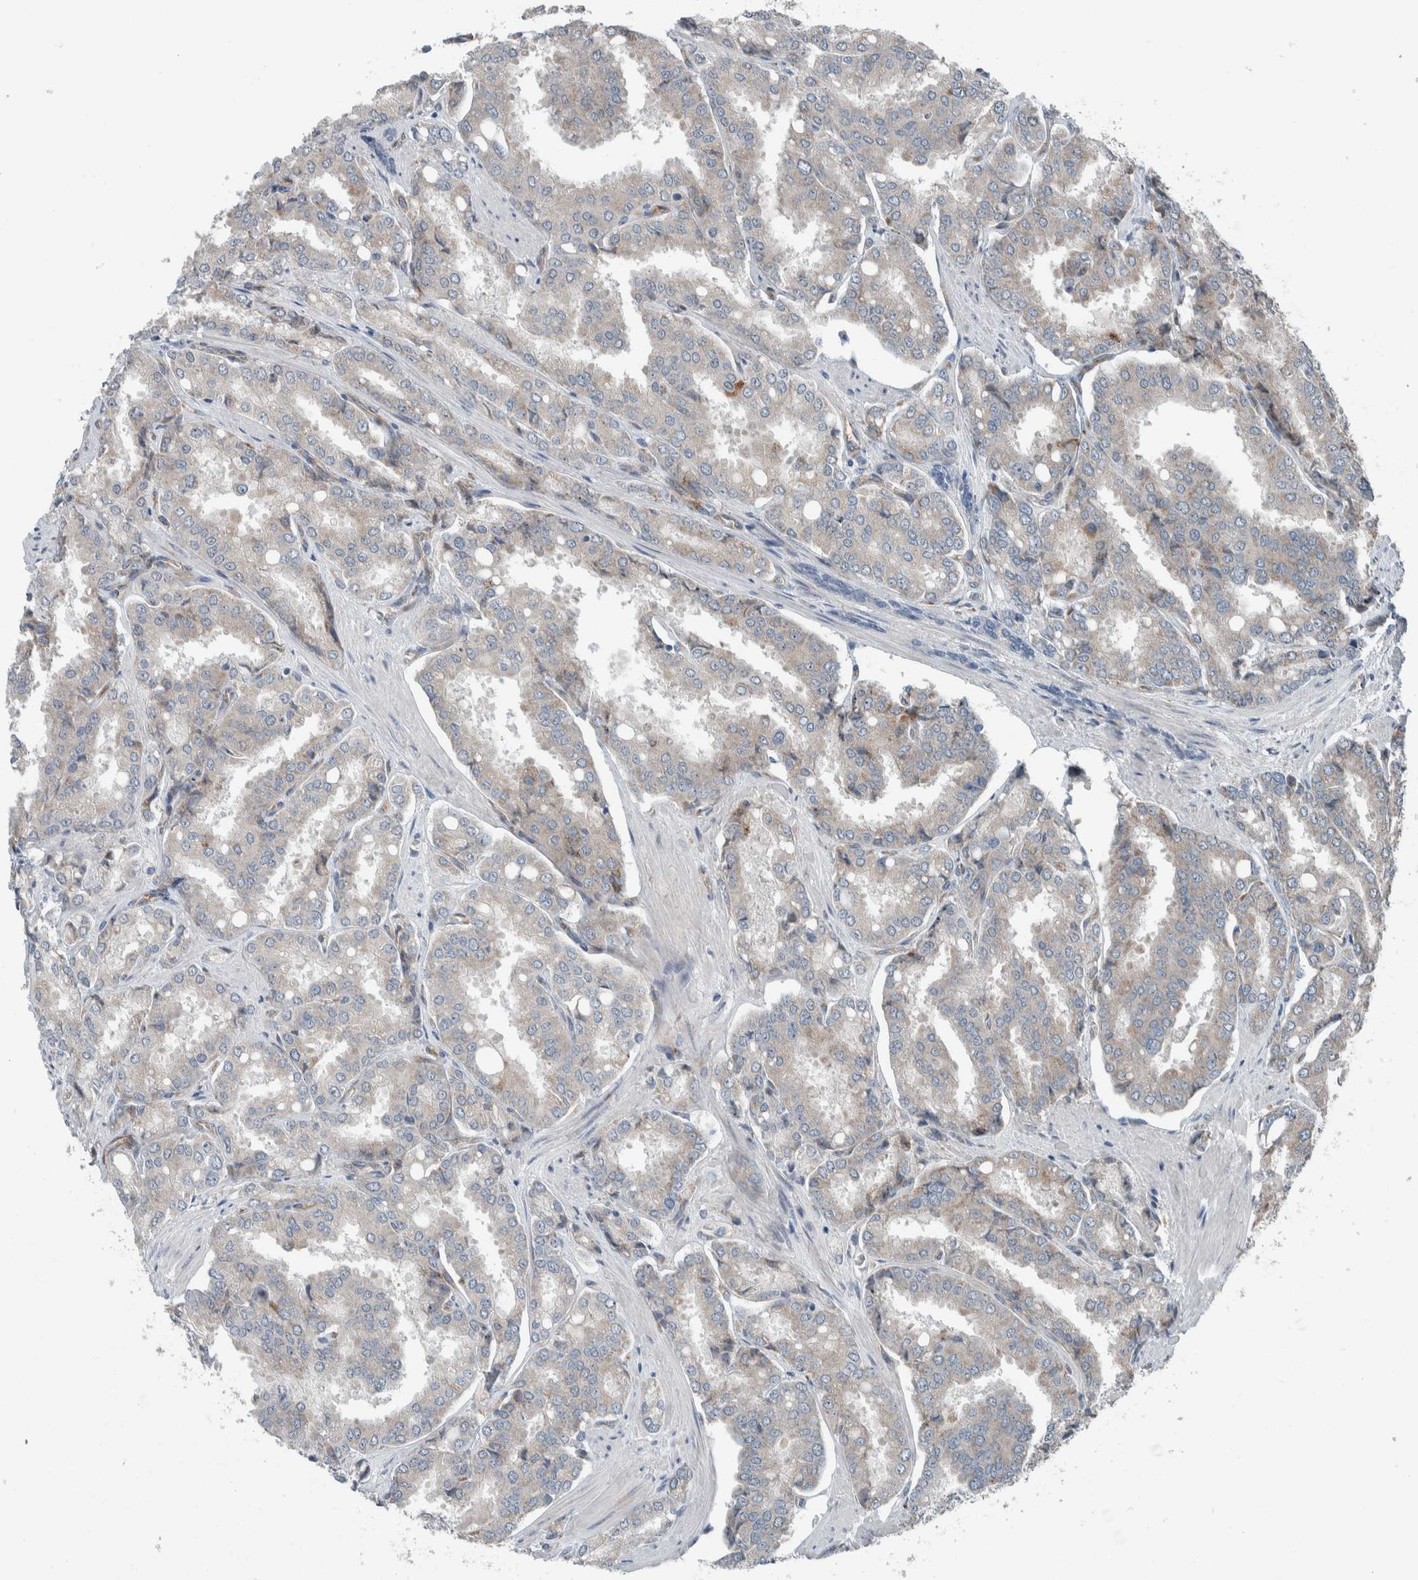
{"staining": {"intensity": "negative", "quantity": "none", "location": "none"}, "tissue": "prostate cancer", "cell_type": "Tumor cells", "image_type": "cancer", "snomed": [{"axis": "morphology", "description": "Adenocarcinoma, High grade"}, {"axis": "topography", "description": "Prostate"}], "caption": "Immunohistochemistry image of neoplastic tissue: human prostate cancer (high-grade adenocarcinoma) stained with DAB (3,3'-diaminobenzidine) displays no significant protein positivity in tumor cells. (DAB (3,3'-diaminobenzidine) immunohistochemistry, high magnification).", "gene": "USP25", "patient": {"sex": "male", "age": 50}}